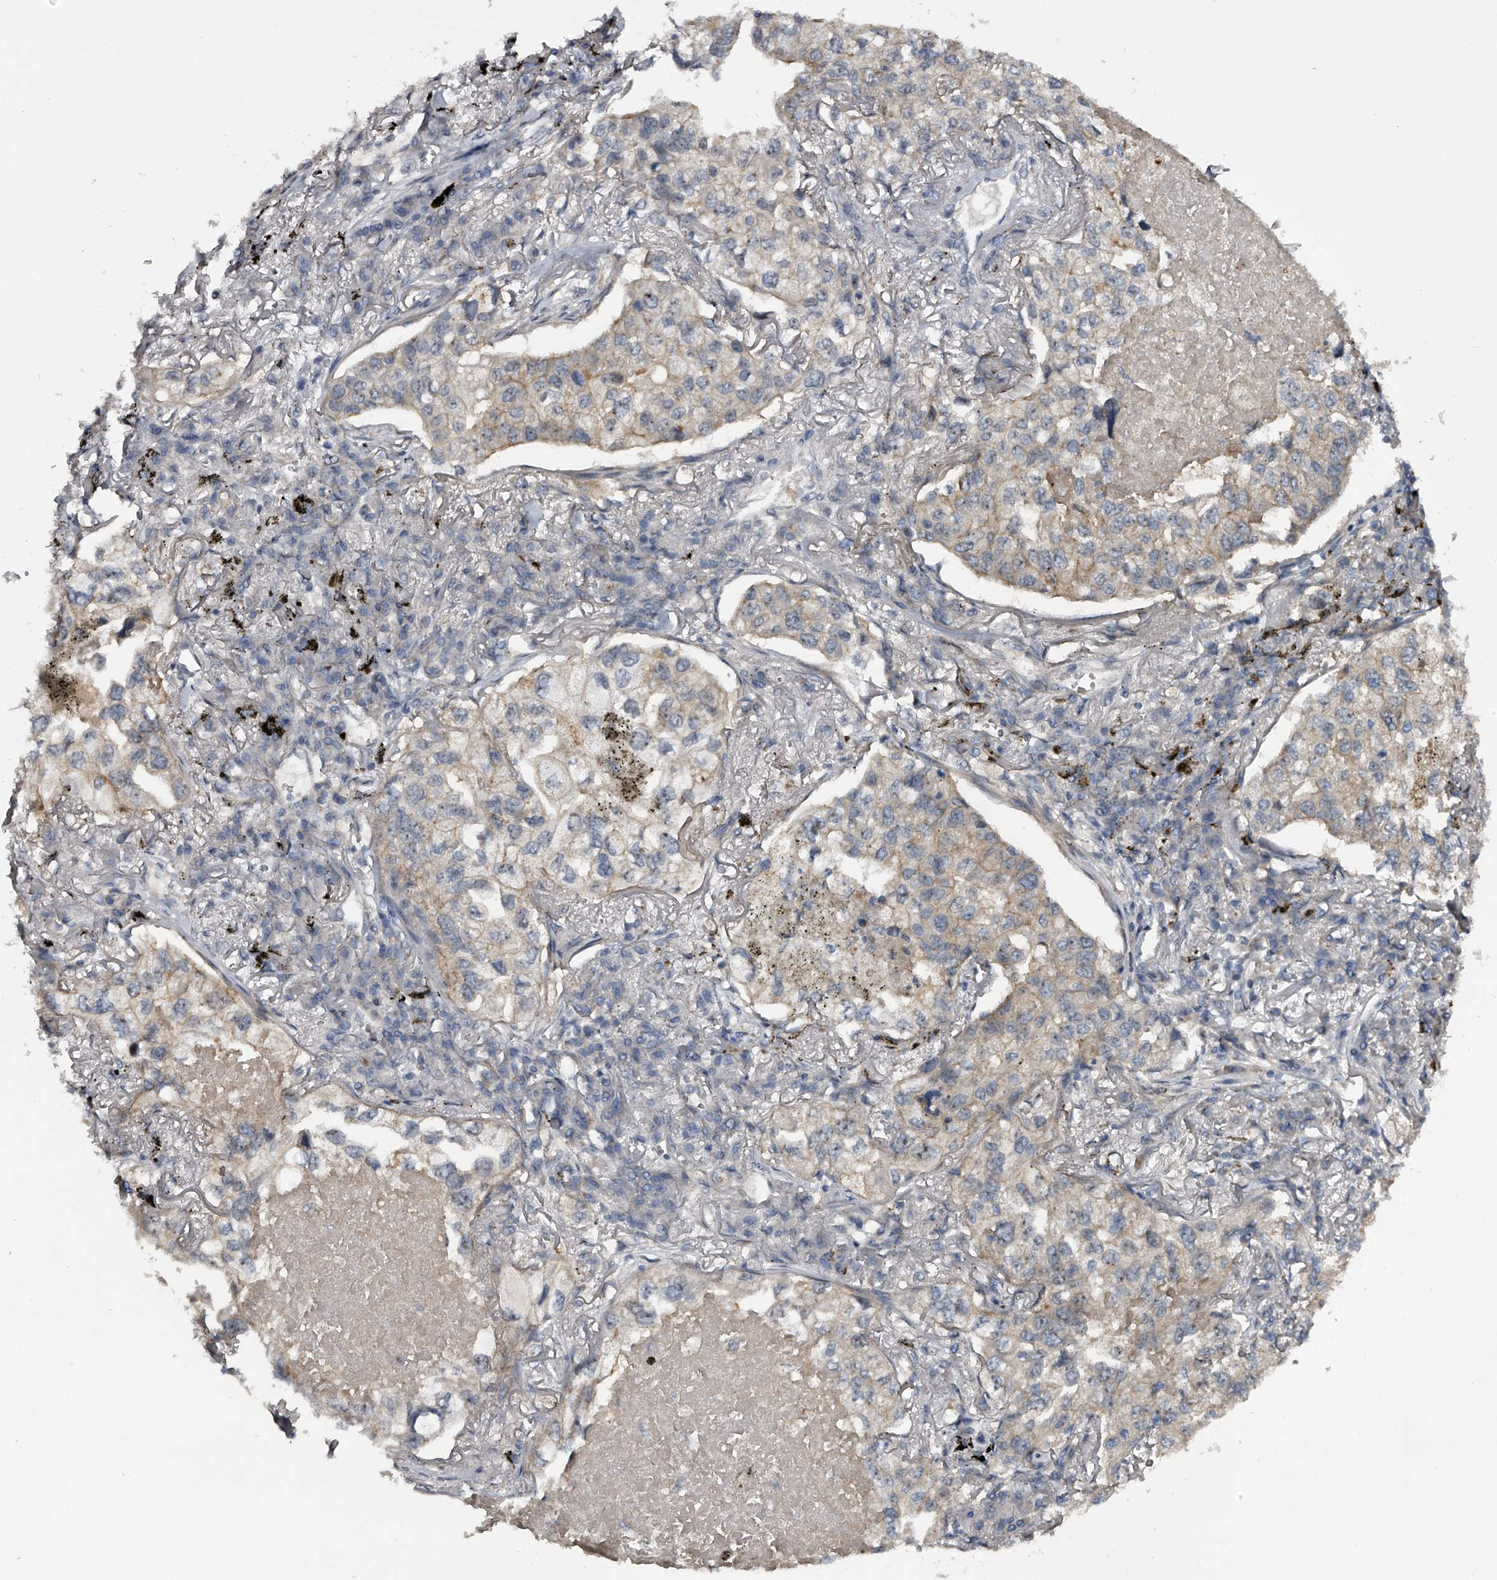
{"staining": {"intensity": "moderate", "quantity": "<25%", "location": "nuclear"}, "tissue": "lung cancer", "cell_type": "Tumor cells", "image_type": "cancer", "snomed": [{"axis": "morphology", "description": "Adenocarcinoma, NOS"}, {"axis": "topography", "description": "Lung"}], "caption": "Lung adenocarcinoma was stained to show a protein in brown. There is low levels of moderate nuclear staining in approximately <25% of tumor cells.", "gene": "MDN1", "patient": {"sex": "male", "age": 65}}